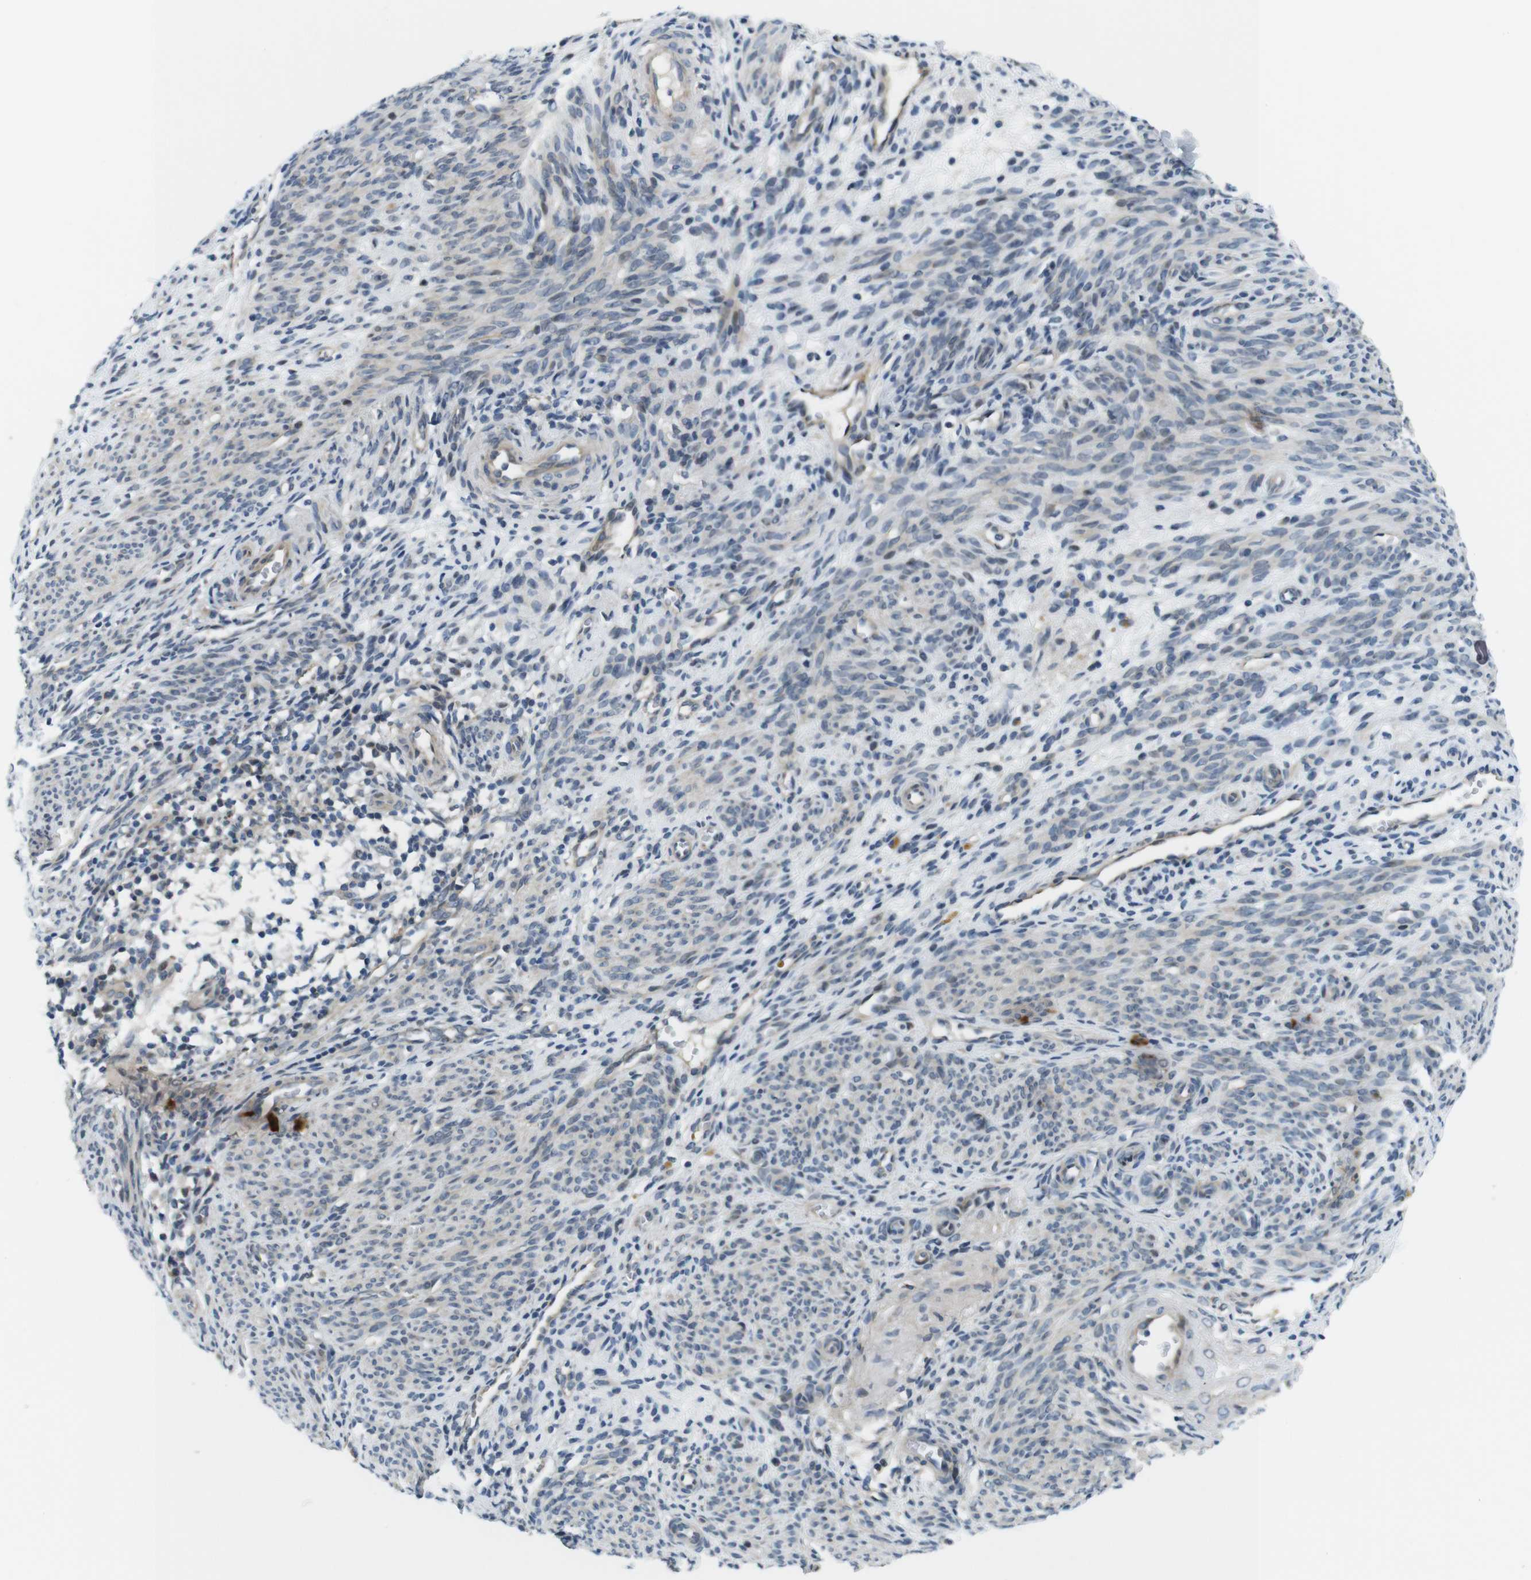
{"staining": {"intensity": "weak", "quantity": "<25%", "location": "cytoplasmic/membranous"}, "tissue": "endometrium", "cell_type": "Cells in endometrial stroma", "image_type": "normal", "snomed": [{"axis": "morphology", "description": "Normal tissue, NOS"}, {"axis": "morphology", "description": "Adenocarcinoma, NOS"}, {"axis": "topography", "description": "Endometrium"}, {"axis": "topography", "description": "Ovary"}], "caption": "High magnification brightfield microscopy of unremarkable endometrium stained with DAB (brown) and counterstained with hematoxylin (blue): cells in endometrial stroma show no significant positivity. Nuclei are stained in blue.", "gene": "ZDHHC3", "patient": {"sex": "female", "age": 68}}